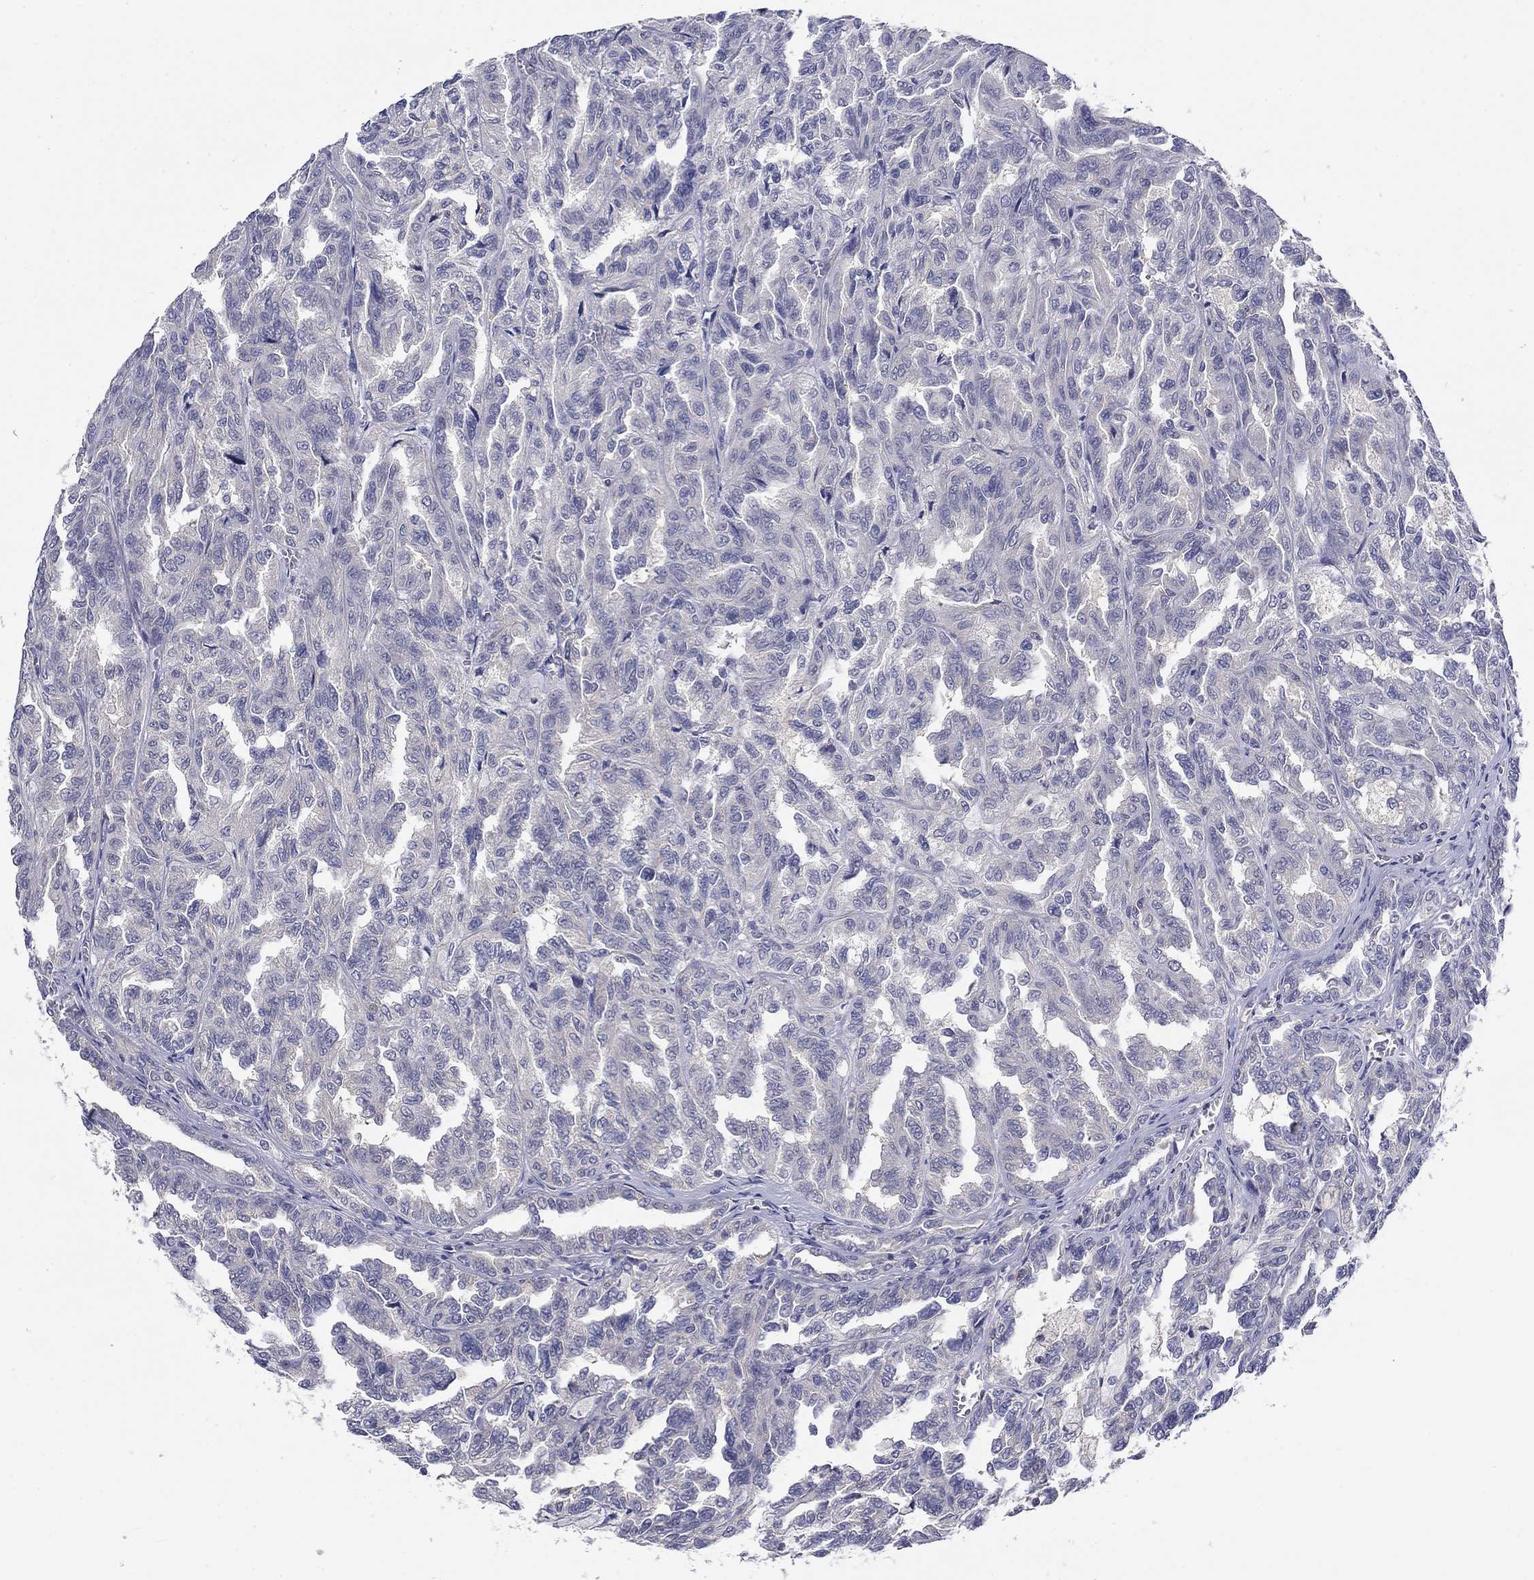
{"staining": {"intensity": "negative", "quantity": "none", "location": "none"}, "tissue": "renal cancer", "cell_type": "Tumor cells", "image_type": "cancer", "snomed": [{"axis": "morphology", "description": "Adenocarcinoma, NOS"}, {"axis": "topography", "description": "Kidney"}], "caption": "Tumor cells show no significant protein expression in renal adenocarcinoma.", "gene": "POU2F2", "patient": {"sex": "male", "age": 79}}